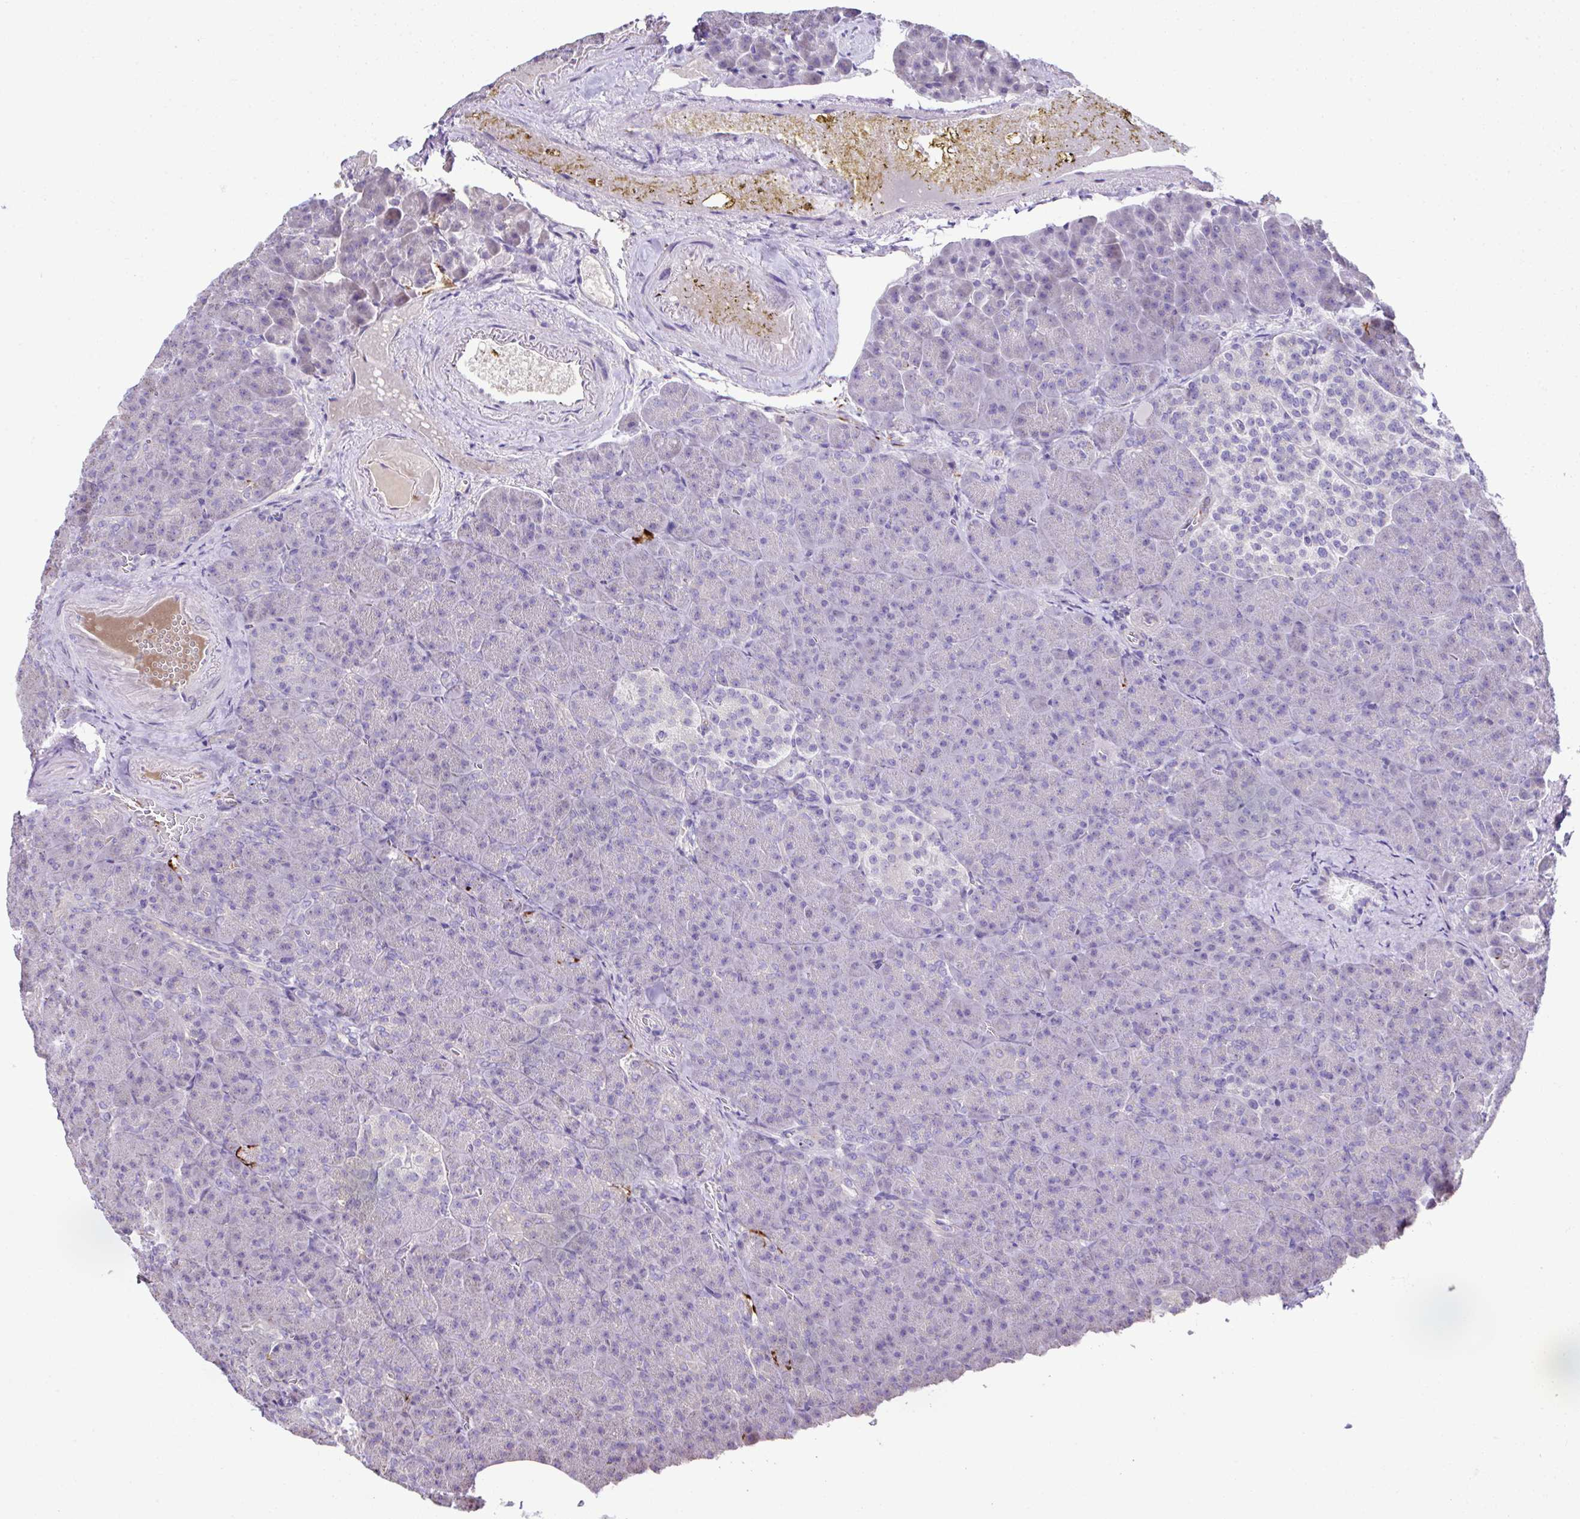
{"staining": {"intensity": "negative", "quantity": "none", "location": "none"}, "tissue": "pancreas", "cell_type": "Exocrine glandular cells", "image_type": "normal", "snomed": [{"axis": "morphology", "description": "Normal tissue, NOS"}, {"axis": "topography", "description": "Pancreas"}], "caption": "Immunohistochemistry (IHC) micrograph of normal pancreas: pancreas stained with DAB (3,3'-diaminobenzidine) shows no significant protein expression in exocrine glandular cells.", "gene": "CCDC85C", "patient": {"sex": "female", "age": 74}}